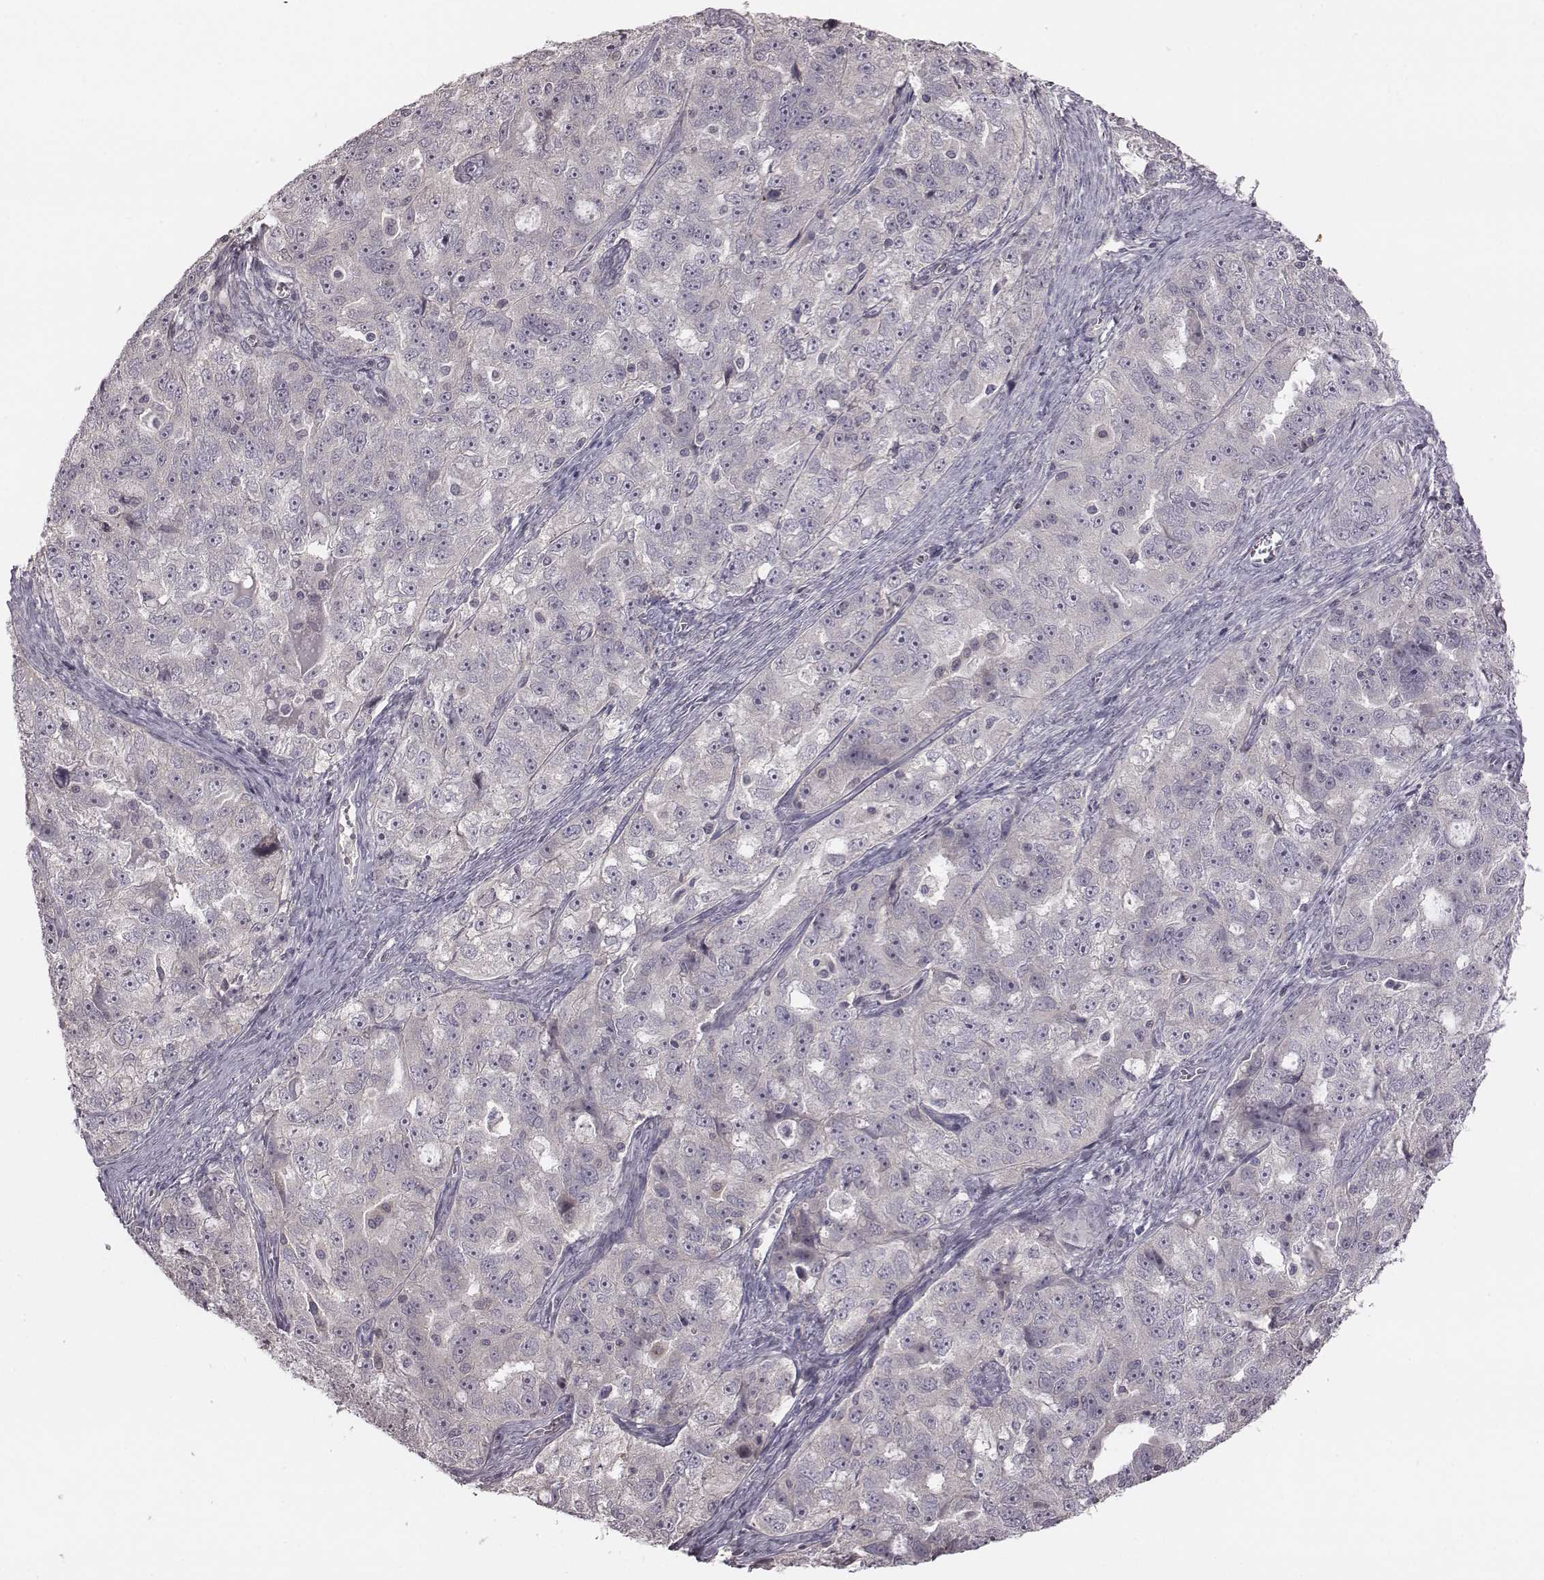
{"staining": {"intensity": "negative", "quantity": "none", "location": "none"}, "tissue": "ovarian cancer", "cell_type": "Tumor cells", "image_type": "cancer", "snomed": [{"axis": "morphology", "description": "Cystadenocarcinoma, serous, NOS"}, {"axis": "topography", "description": "Ovary"}], "caption": "DAB (3,3'-diaminobenzidine) immunohistochemical staining of human serous cystadenocarcinoma (ovarian) displays no significant staining in tumor cells. Brightfield microscopy of immunohistochemistry (IHC) stained with DAB (3,3'-diaminobenzidine) (brown) and hematoxylin (blue), captured at high magnification.", "gene": "BICDL1", "patient": {"sex": "female", "age": 51}}